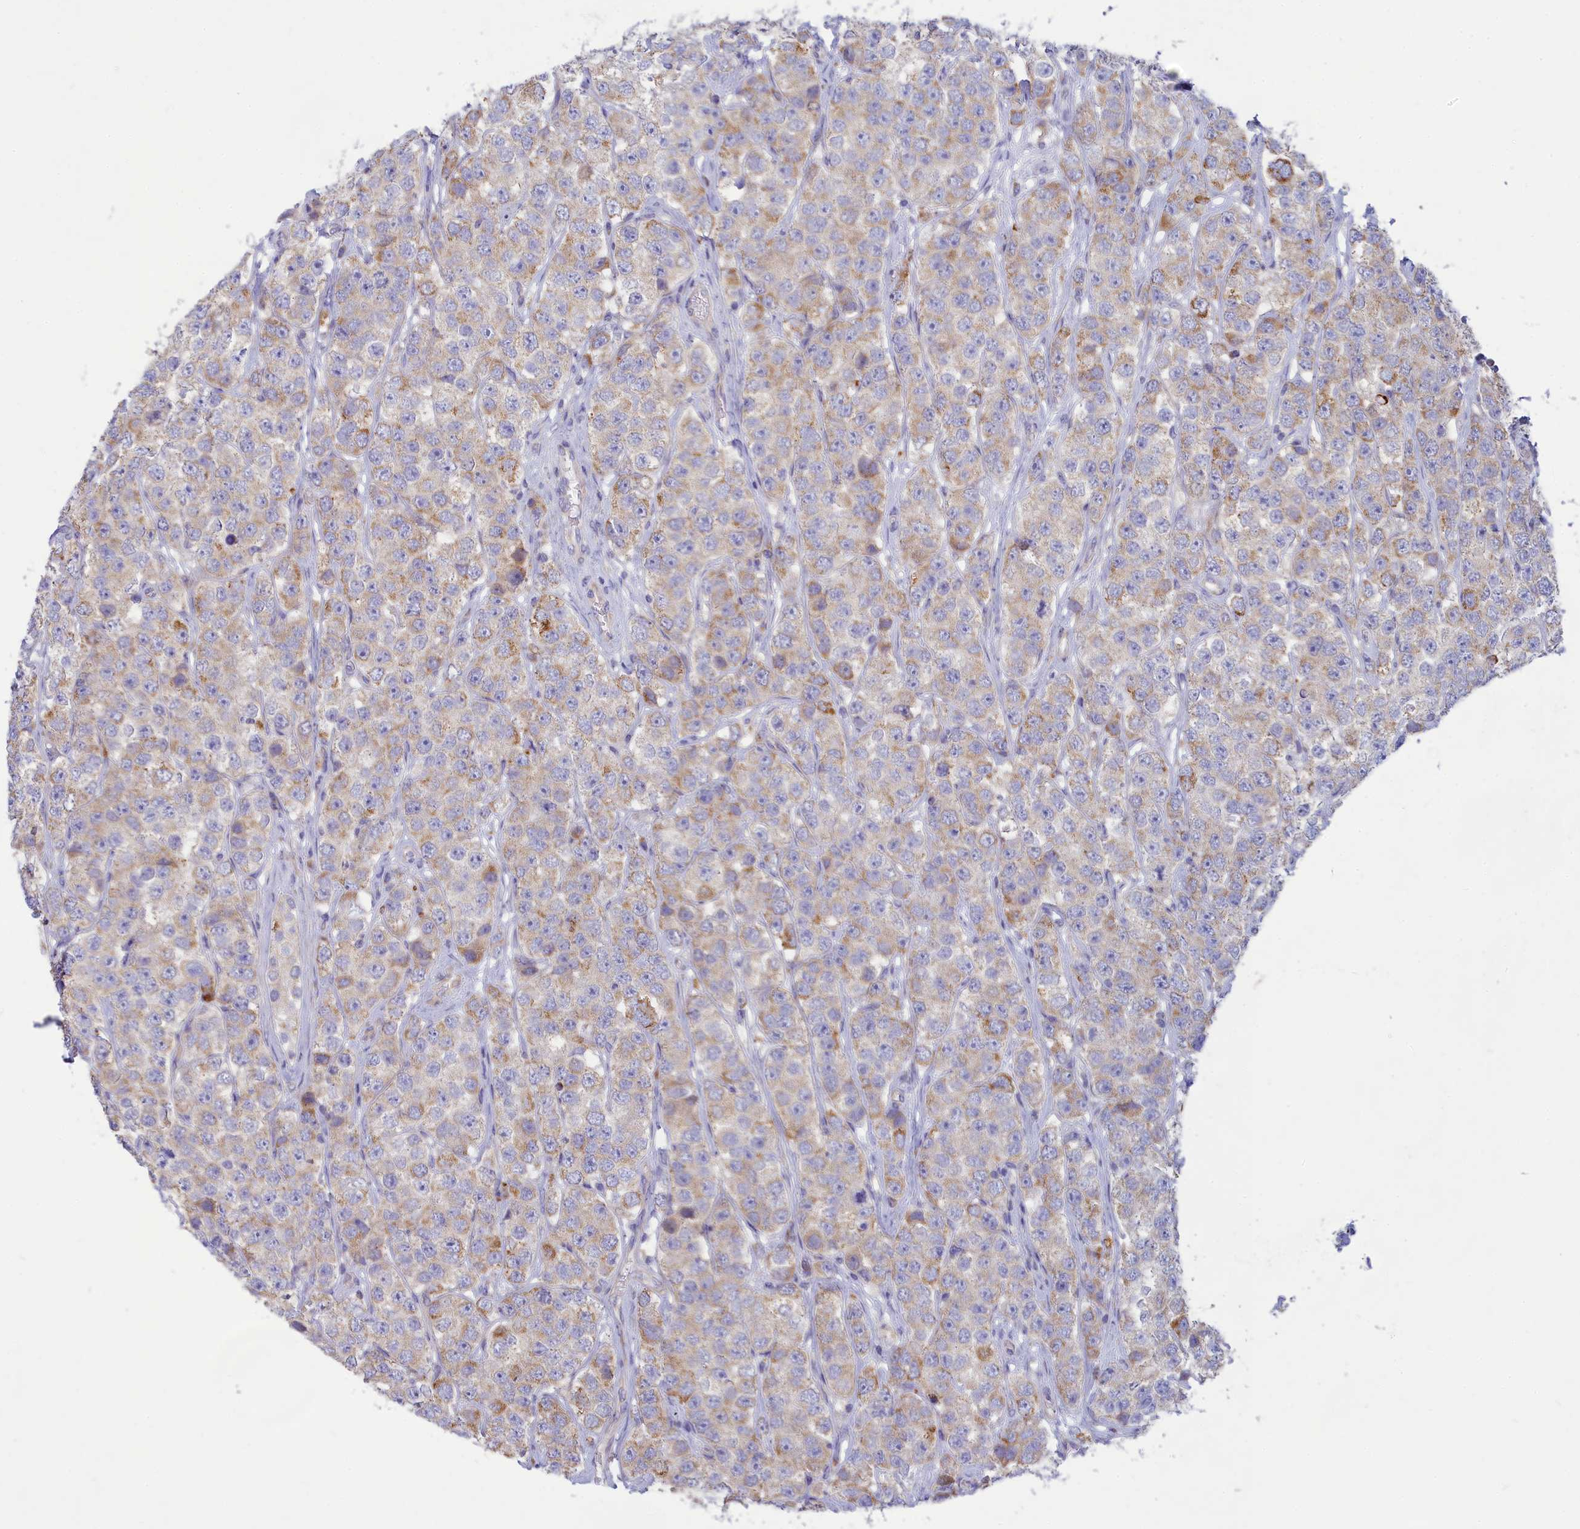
{"staining": {"intensity": "moderate", "quantity": "25%-75%", "location": "cytoplasmic/membranous"}, "tissue": "testis cancer", "cell_type": "Tumor cells", "image_type": "cancer", "snomed": [{"axis": "morphology", "description": "Seminoma, NOS"}, {"axis": "topography", "description": "Testis"}], "caption": "Tumor cells display medium levels of moderate cytoplasmic/membranous expression in about 25%-75% of cells in human seminoma (testis). (DAB IHC with brightfield microscopy, high magnification).", "gene": "TMEM30B", "patient": {"sex": "male", "age": 28}}